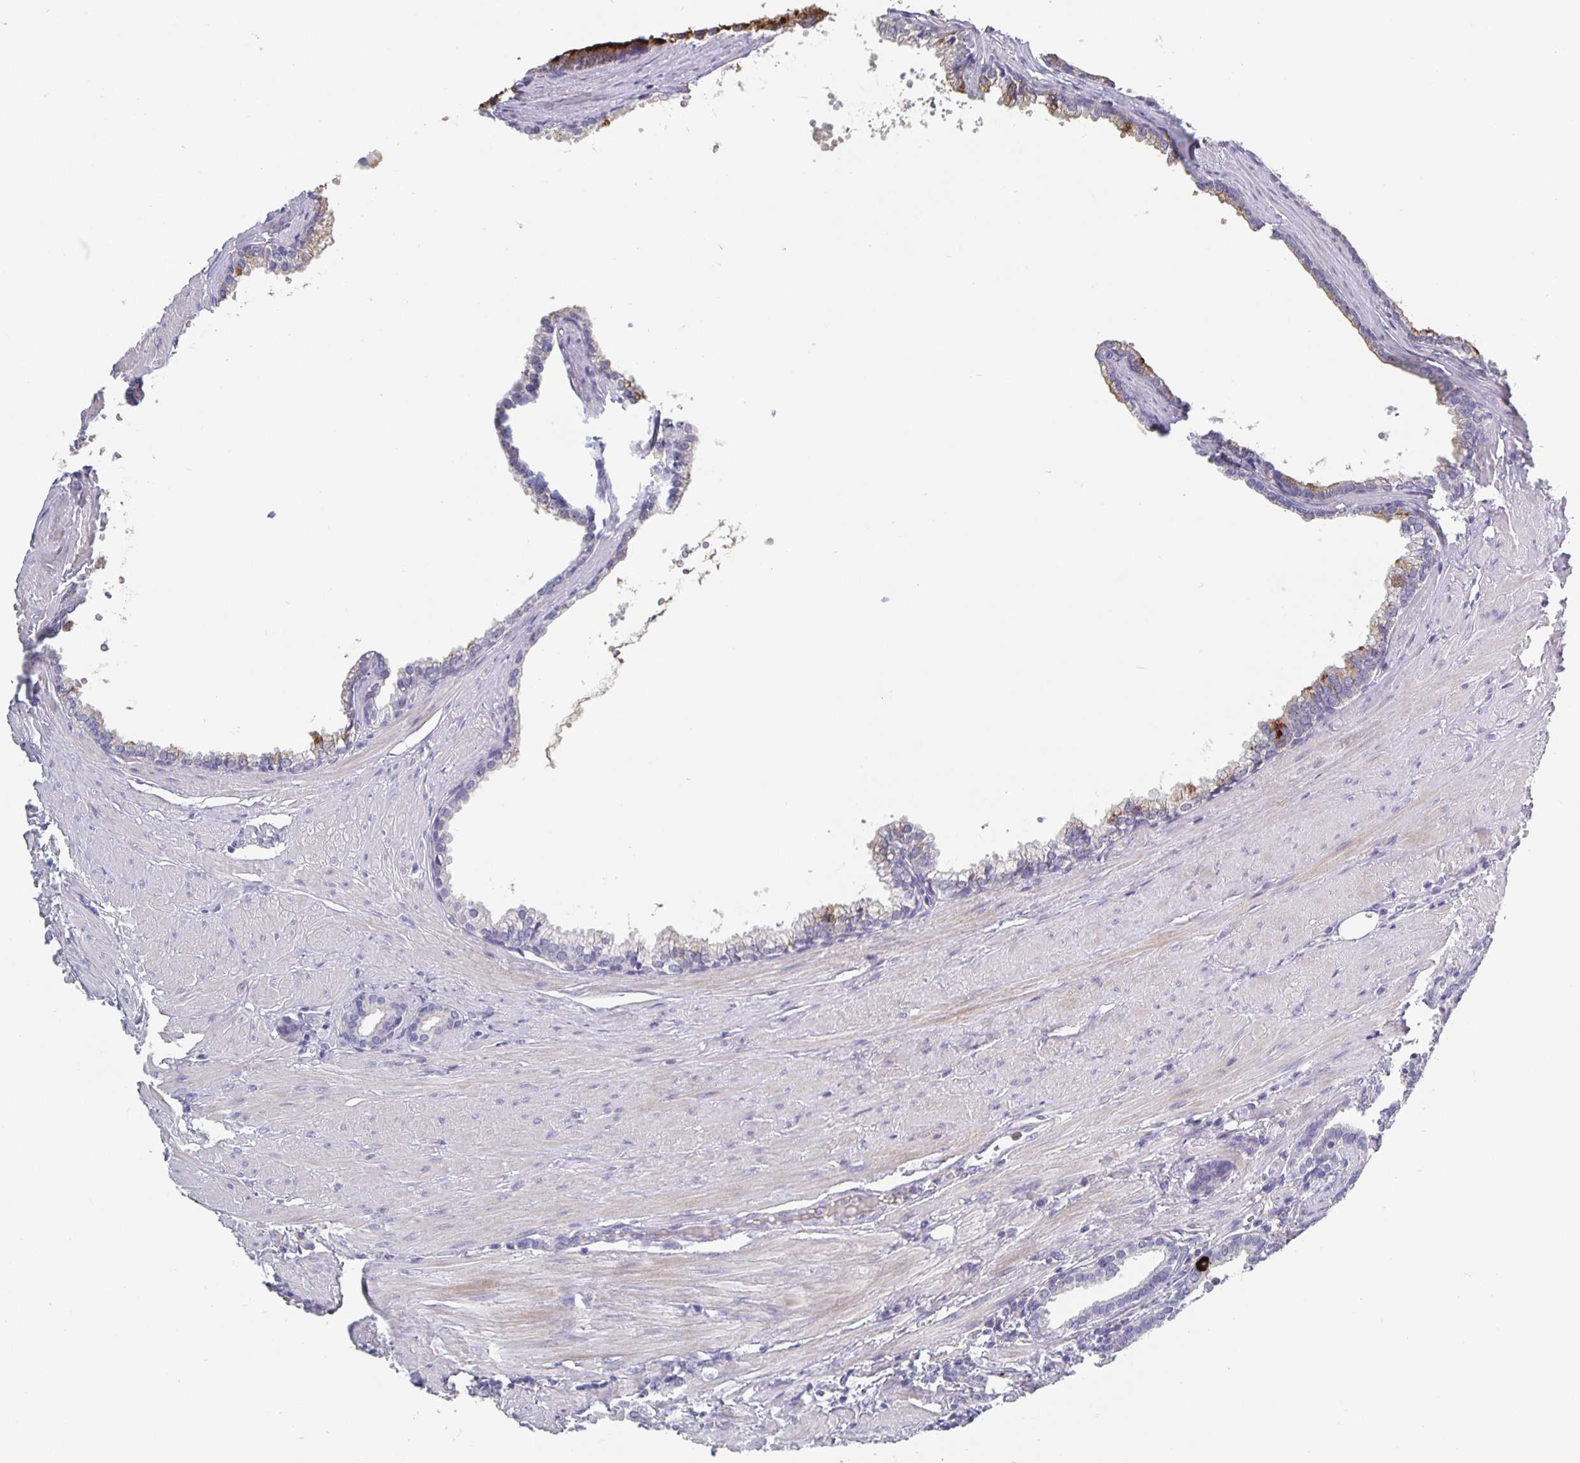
{"staining": {"intensity": "strong", "quantity": "<25%", "location": "cytoplasmic/membranous"}, "tissue": "prostate", "cell_type": "Glandular cells", "image_type": "normal", "snomed": [{"axis": "morphology", "description": "Normal tissue, NOS"}, {"axis": "topography", "description": "Prostate"}, {"axis": "topography", "description": "Peripheral nerve tissue"}], "caption": "The histopathology image reveals staining of benign prostate, revealing strong cytoplasmic/membranous protein expression (brown color) within glandular cells. Using DAB (brown) and hematoxylin (blue) stains, captured at high magnification using brightfield microscopy.", "gene": "GDF15", "patient": {"sex": "male", "age": 55}}